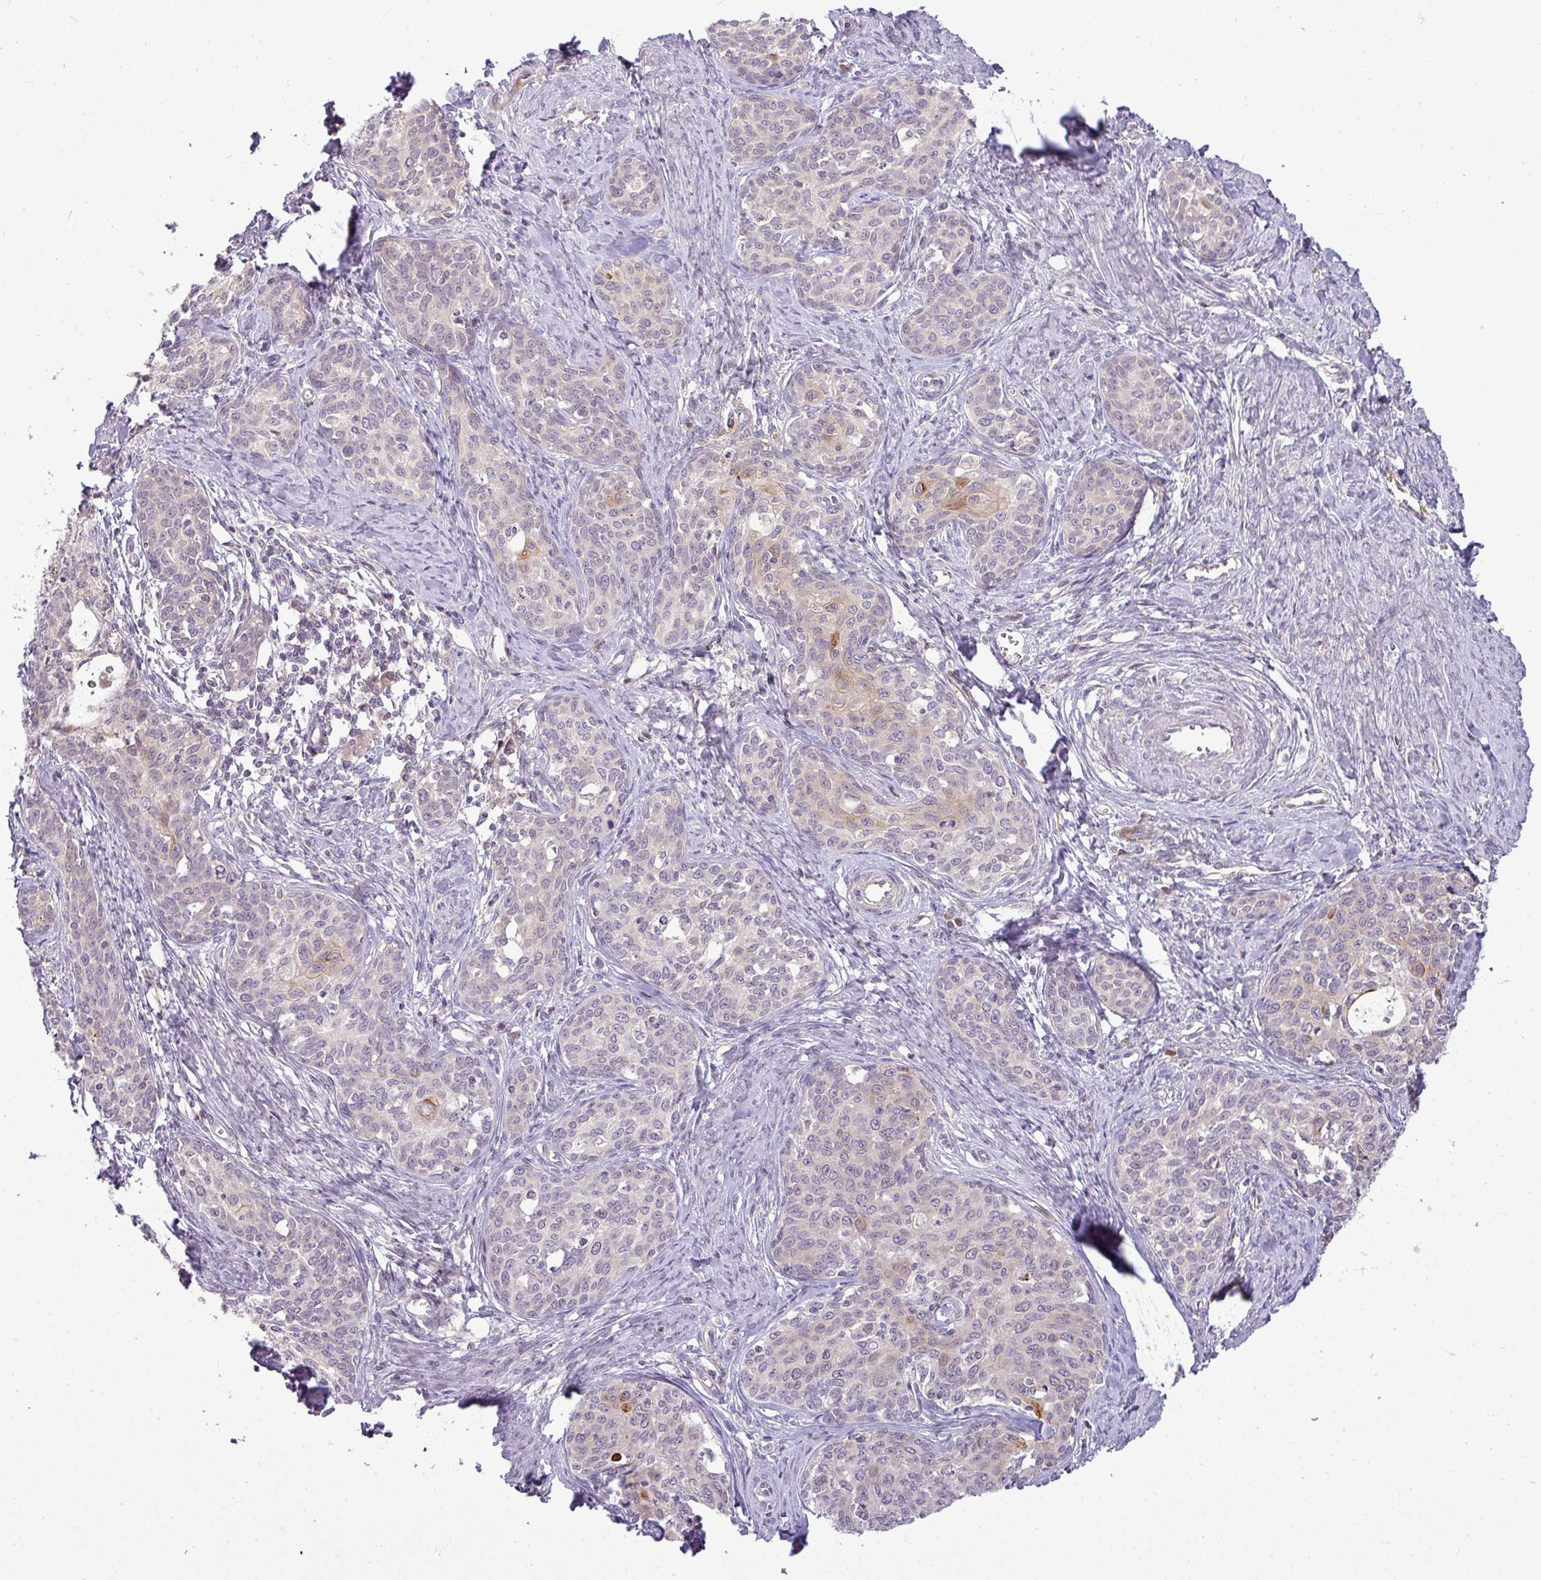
{"staining": {"intensity": "strong", "quantity": "<25%", "location": "cytoplasmic/membranous"}, "tissue": "cervical cancer", "cell_type": "Tumor cells", "image_type": "cancer", "snomed": [{"axis": "morphology", "description": "Squamous cell carcinoma, NOS"}, {"axis": "morphology", "description": "Adenocarcinoma, NOS"}, {"axis": "topography", "description": "Cervix"}], "caption": "Protein analysis of cervical cancer (squamous cell carcinoma) tissue shows strong cytoplasmic/membranous positivity in about <25% of tumor cells.", "gene": "APOM", "patient": {"sex": "female", "age": 52}}